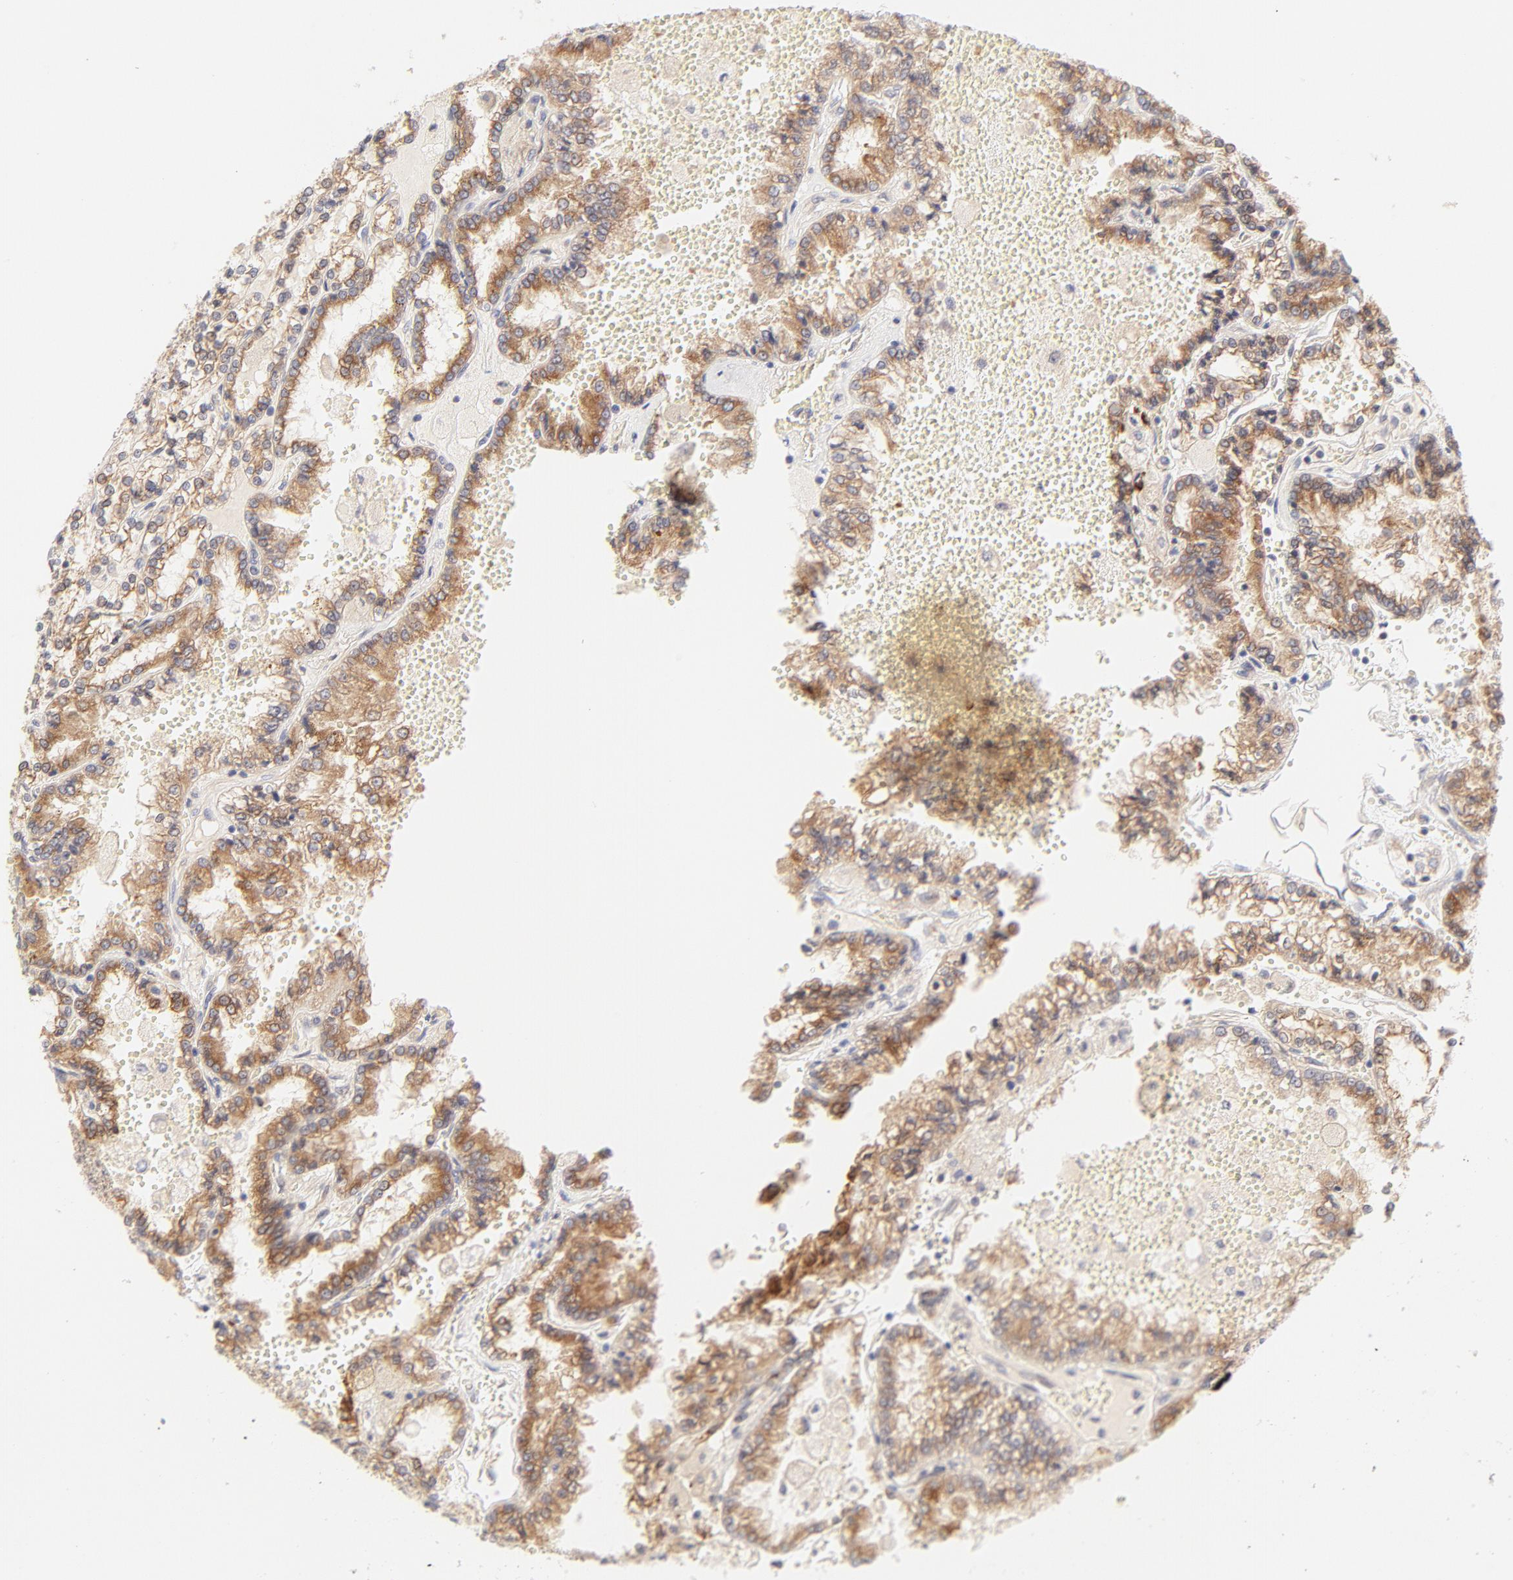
{"staining": {"intensity": "moderate", "quantity": ">75%", "location": "cytoplasmic/membranous"}, "tissue": "renal cancer", "cell_type": "Tumor cells", "image_type": "cancer", "snomed": [{"axis": "morphology", "description": "Adenocarcinoma, NOS"}, {"axis": "topography", "description": "Kidney"}], "caption": "Adenocarcinoma (renal) stained with a brown dye shows moderate cytoplasmic/membranous positive staining in about >75% of tumor cells.", "gene": "RPS6KA1", "patient": {"sex": "female", "age": 56}}